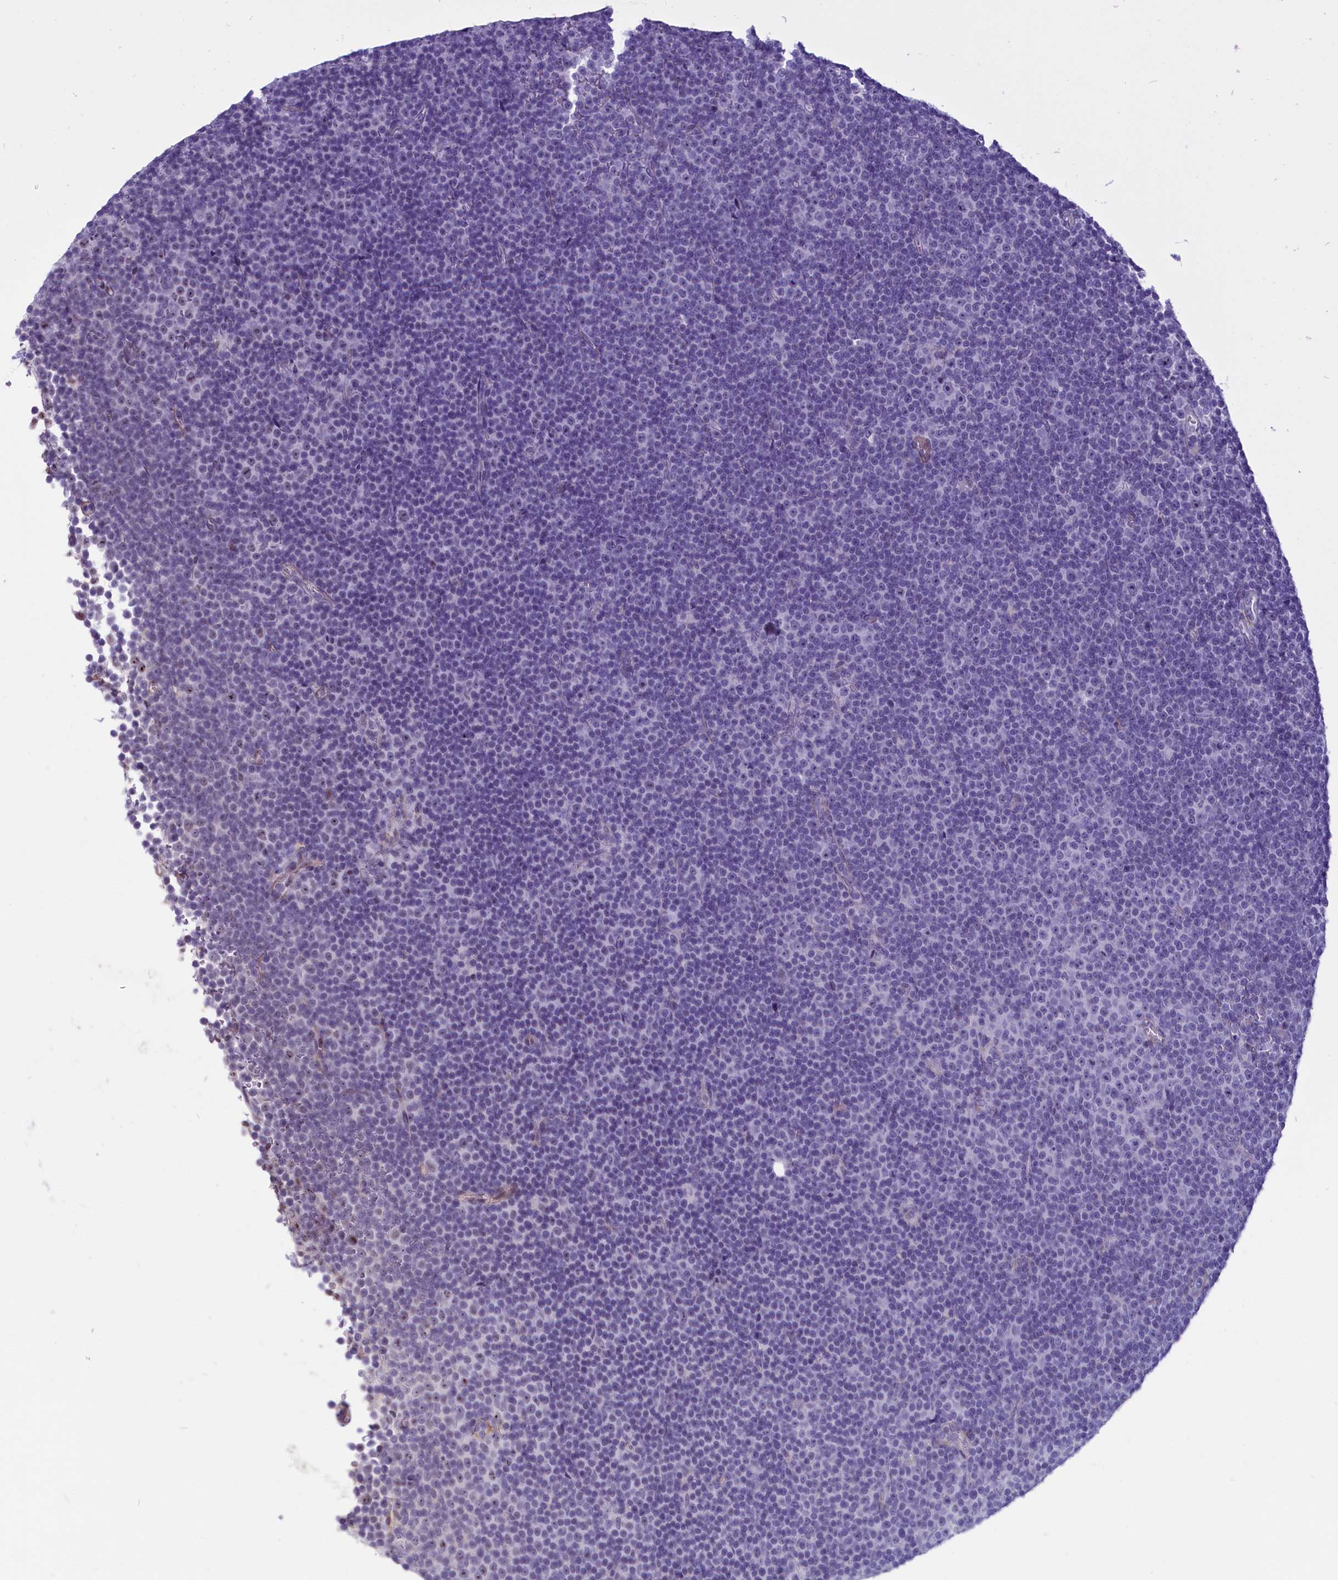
{"staining": {"intensity": "negative", "quantity": "none", "location": "none"}, "tissue": "lymphoma", "cell_type": "Tumor cells", "image_type": "cancer", "snomed": [{"axis": "morphology", "description": "Malignant lymphoma, non-Hodgkin's type, Low grade"}, {"axis": "topography", "description": "Lymph node"}], "caption": "The histopathology image displays no significant positivity in tumor cells of low-grade malignant lymphoma, non-Hodgkin's type.", "gene": "PROCR", "patient": {"sex": "female", "age": 67}}